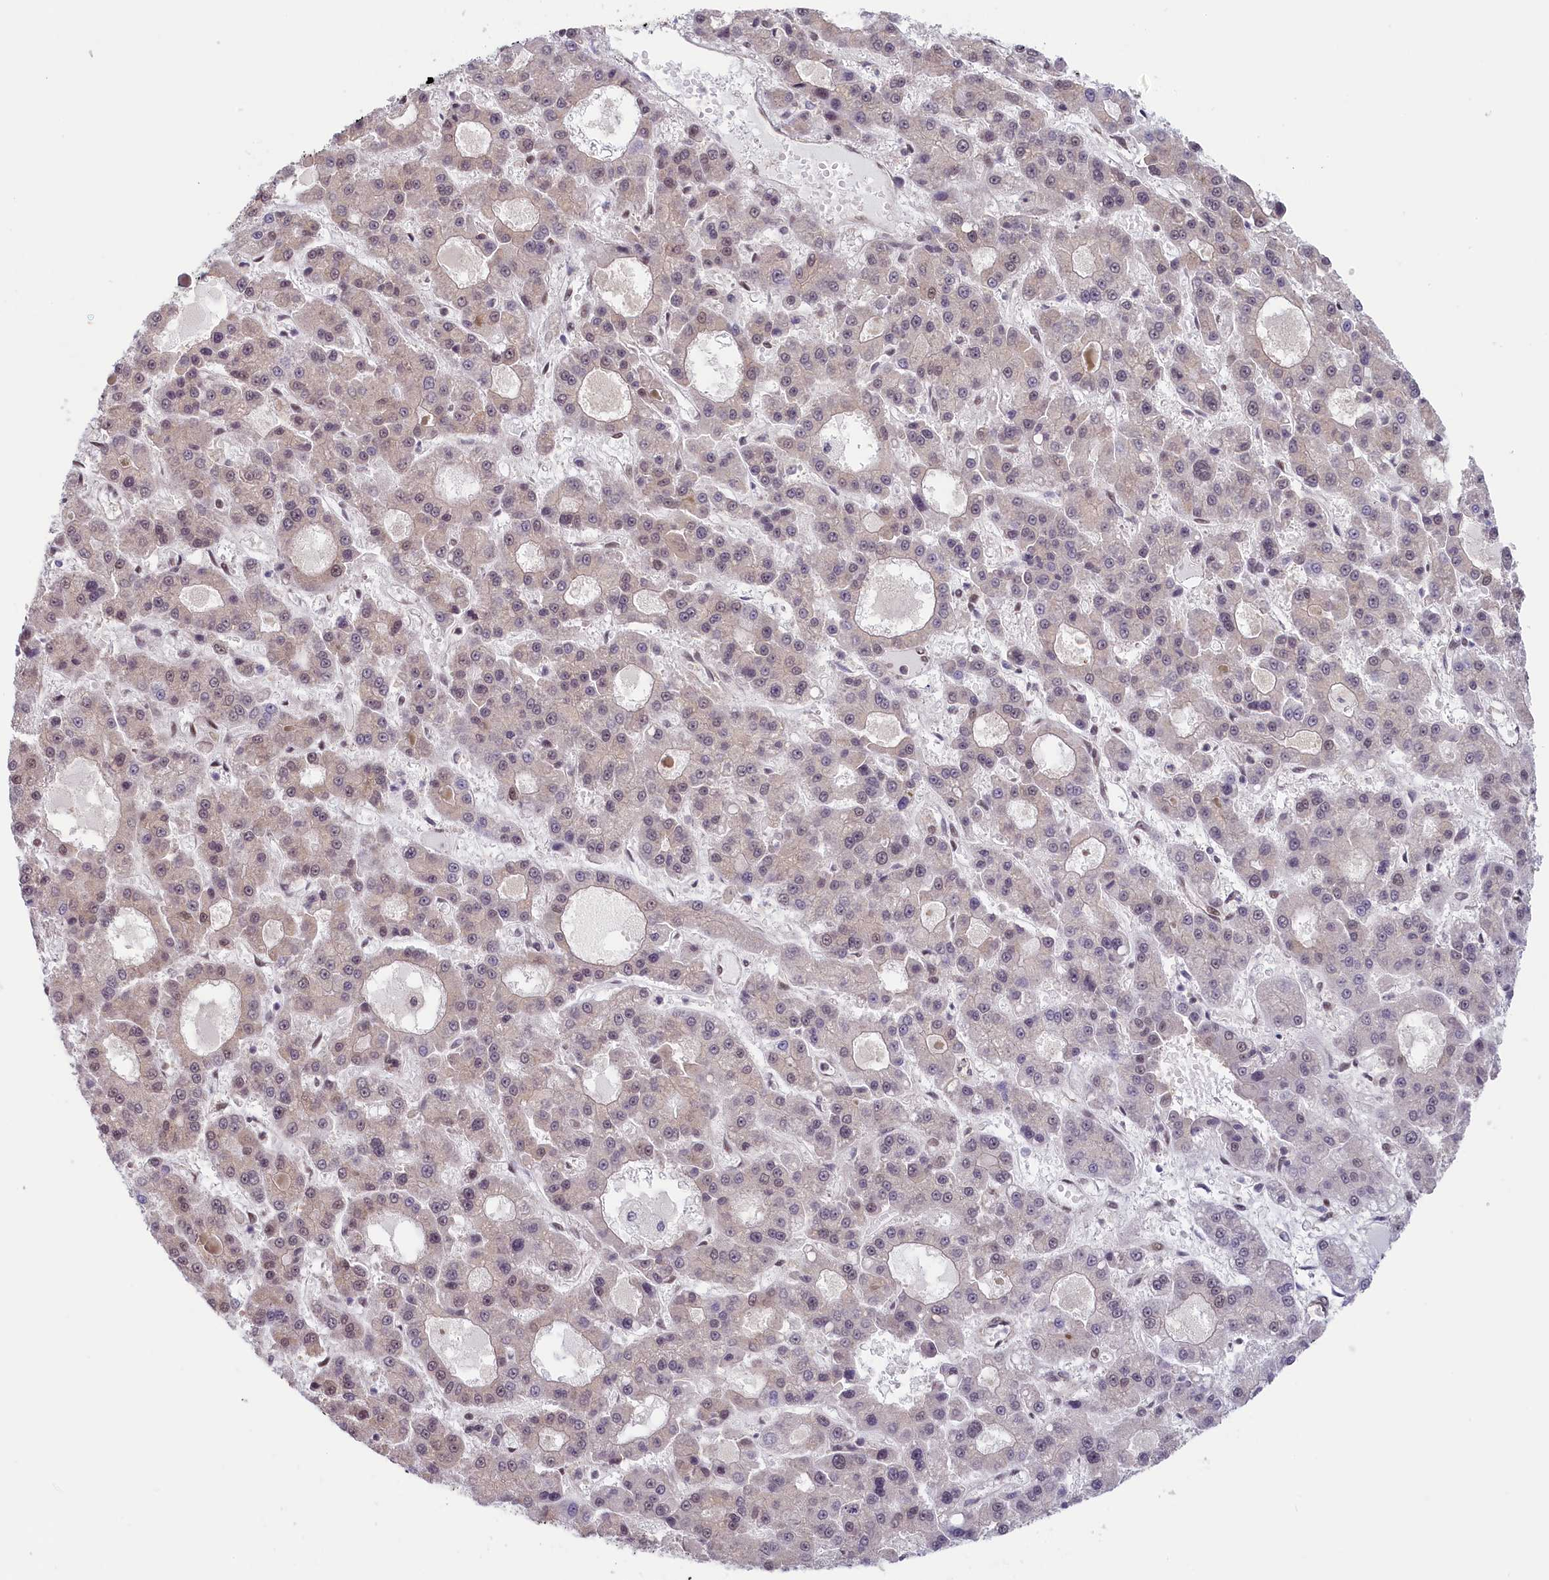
{"staining": {"intensity": "weak", "quantity": "<25%", "location": "nuclear"}, "tissue": "liver cancer", "cell_type": "Tumor cells", "image_type": "cancer", "snomed": [{"axis": "morphology", "description": "Carcinoma, Hepatocellular, NOS"}, {"axis": "topography", "description": "Liver"}], "caption": "Immunohistochemistry (IHC) histopathology image of human liver cancer stained for a protein (brown), which exhibits no staining in tumor cells.", "gene": "C19orf44", "patient": {"sex": "male", "age": 70}}